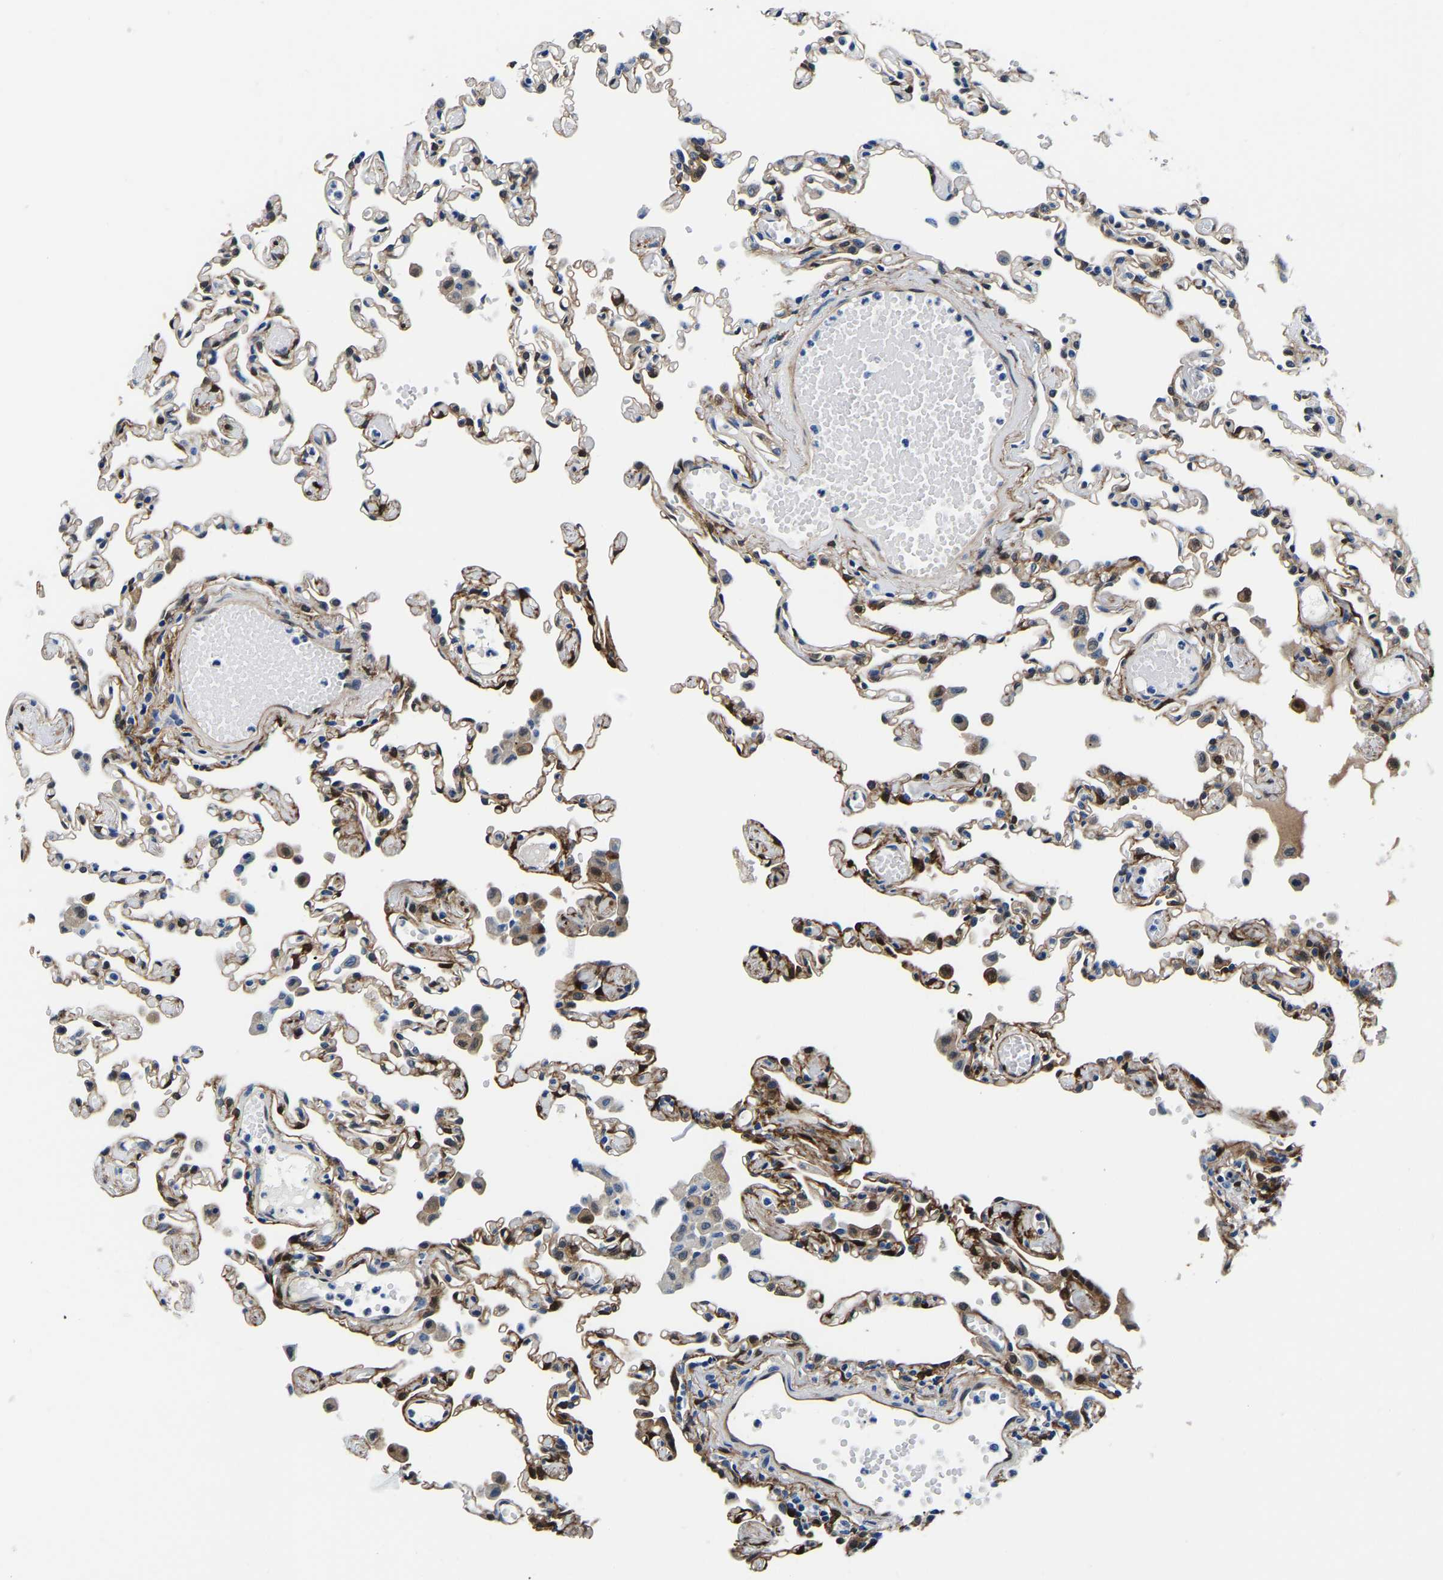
{"staining": {"intensity": "moderate", "quantity": "25%-75%", "location": "cytoplasmic/membranous"}, "tissue": "lung", "cell_type": "Alveolar cells", "image_type": "normal", "snomed": [{"axis": "morphology", "description": "Normal tissue, NOS"}, {"axis": "topography", "description": "Bronchus"}, {"axis": "topography", "description": "Lung"}], "caption": "High-magnification brightfield microscopy of unremarkable lung stained with DAB (brown) and counterstained with hematoxylin (blue). alveolar cells exhibit moderate cytoplasmic/membranous staining is present in about25%-75% of cells.", "gene": "S100A13", "patient": {"sex": "female", "age": 49}}